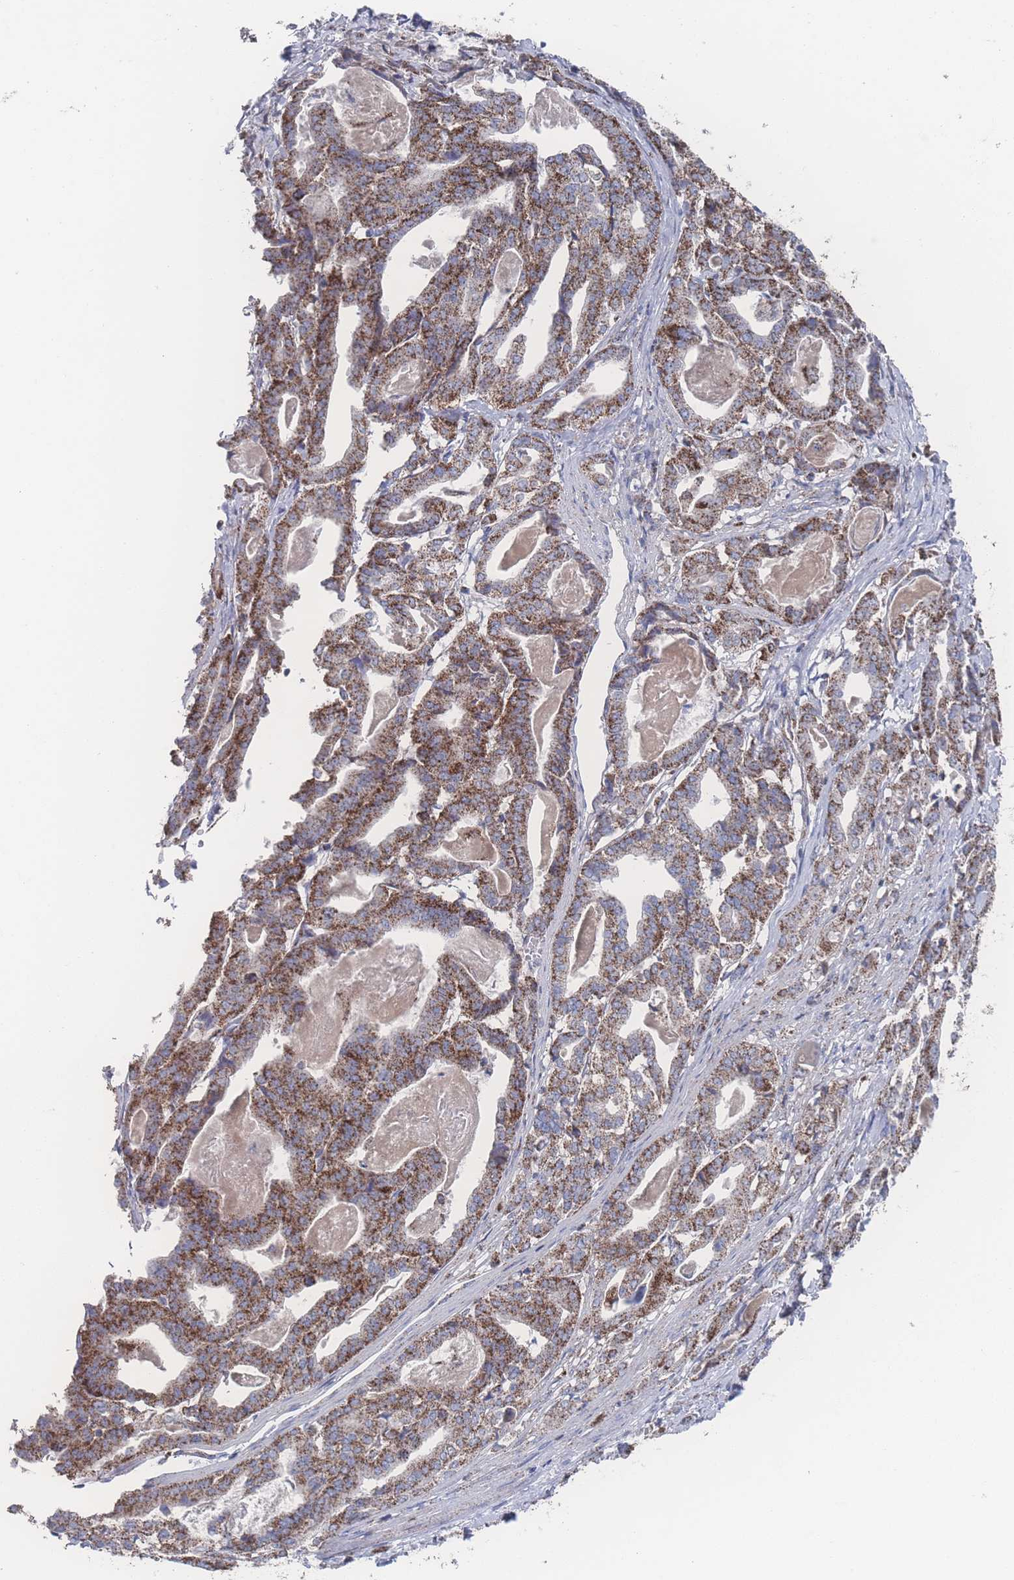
{"staining": {"intensity": "strong", "quantity": ">75%", "location": "cytoplasmic/membranous"}, "tissue": "stomach cancer", "cell_type": "Tumor cells", "image_type": "cancer", "snomed": [{"axis": "morphology", "description": "Adenocarcinoma, NOS"}, {"axis": "topography", "description": "Stomach"}], "caption": "Stomach cancer (adenocarcinoma) stained for a protein demonstrates strong cytoplasmic/membranous positivity in tumor cells. (Brightfield microscopy of DAB IHC at high magnification).", "gene": "PEX14", "patient": {"sex": "male", "age": 48}}